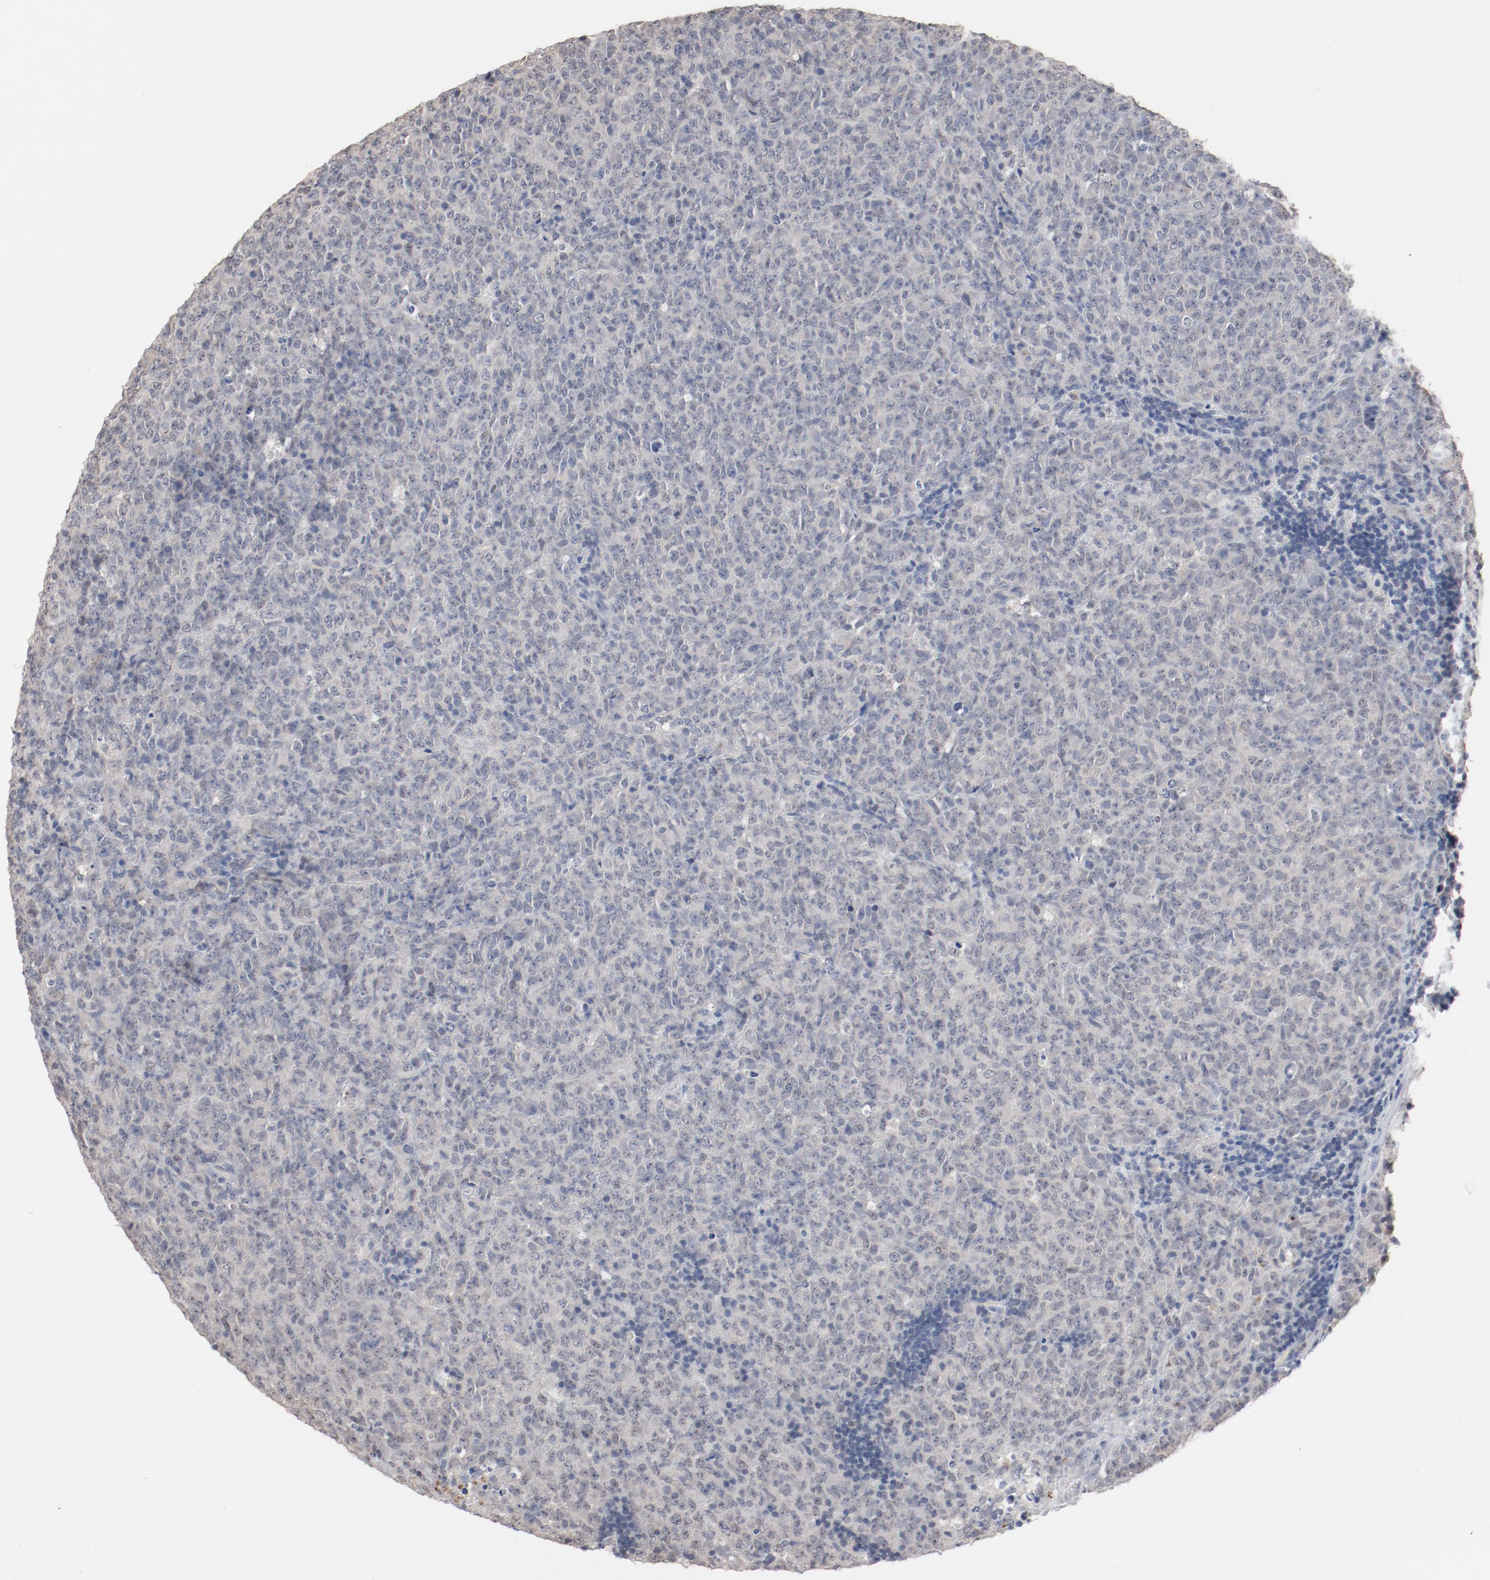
{"staining": {"intensity": "negative", "quantity": "none", "location": "none"}, "tissue": "lymphoma", "cell_type": "Tumor cells", "image_type": "cancer", "snomed": [{"axis": "morphology", "description": "Malignant lymphoma, non-Hodgkin's type, High grade"}, {"axis": "topography", "description": "Tonsil"}], "caption": "DAB immunohistochemical staining of lymphoma reveals no significant staining in tumor cells.", "gene": "ERICH1", "patient": {"sex": "female", "age": 36}}